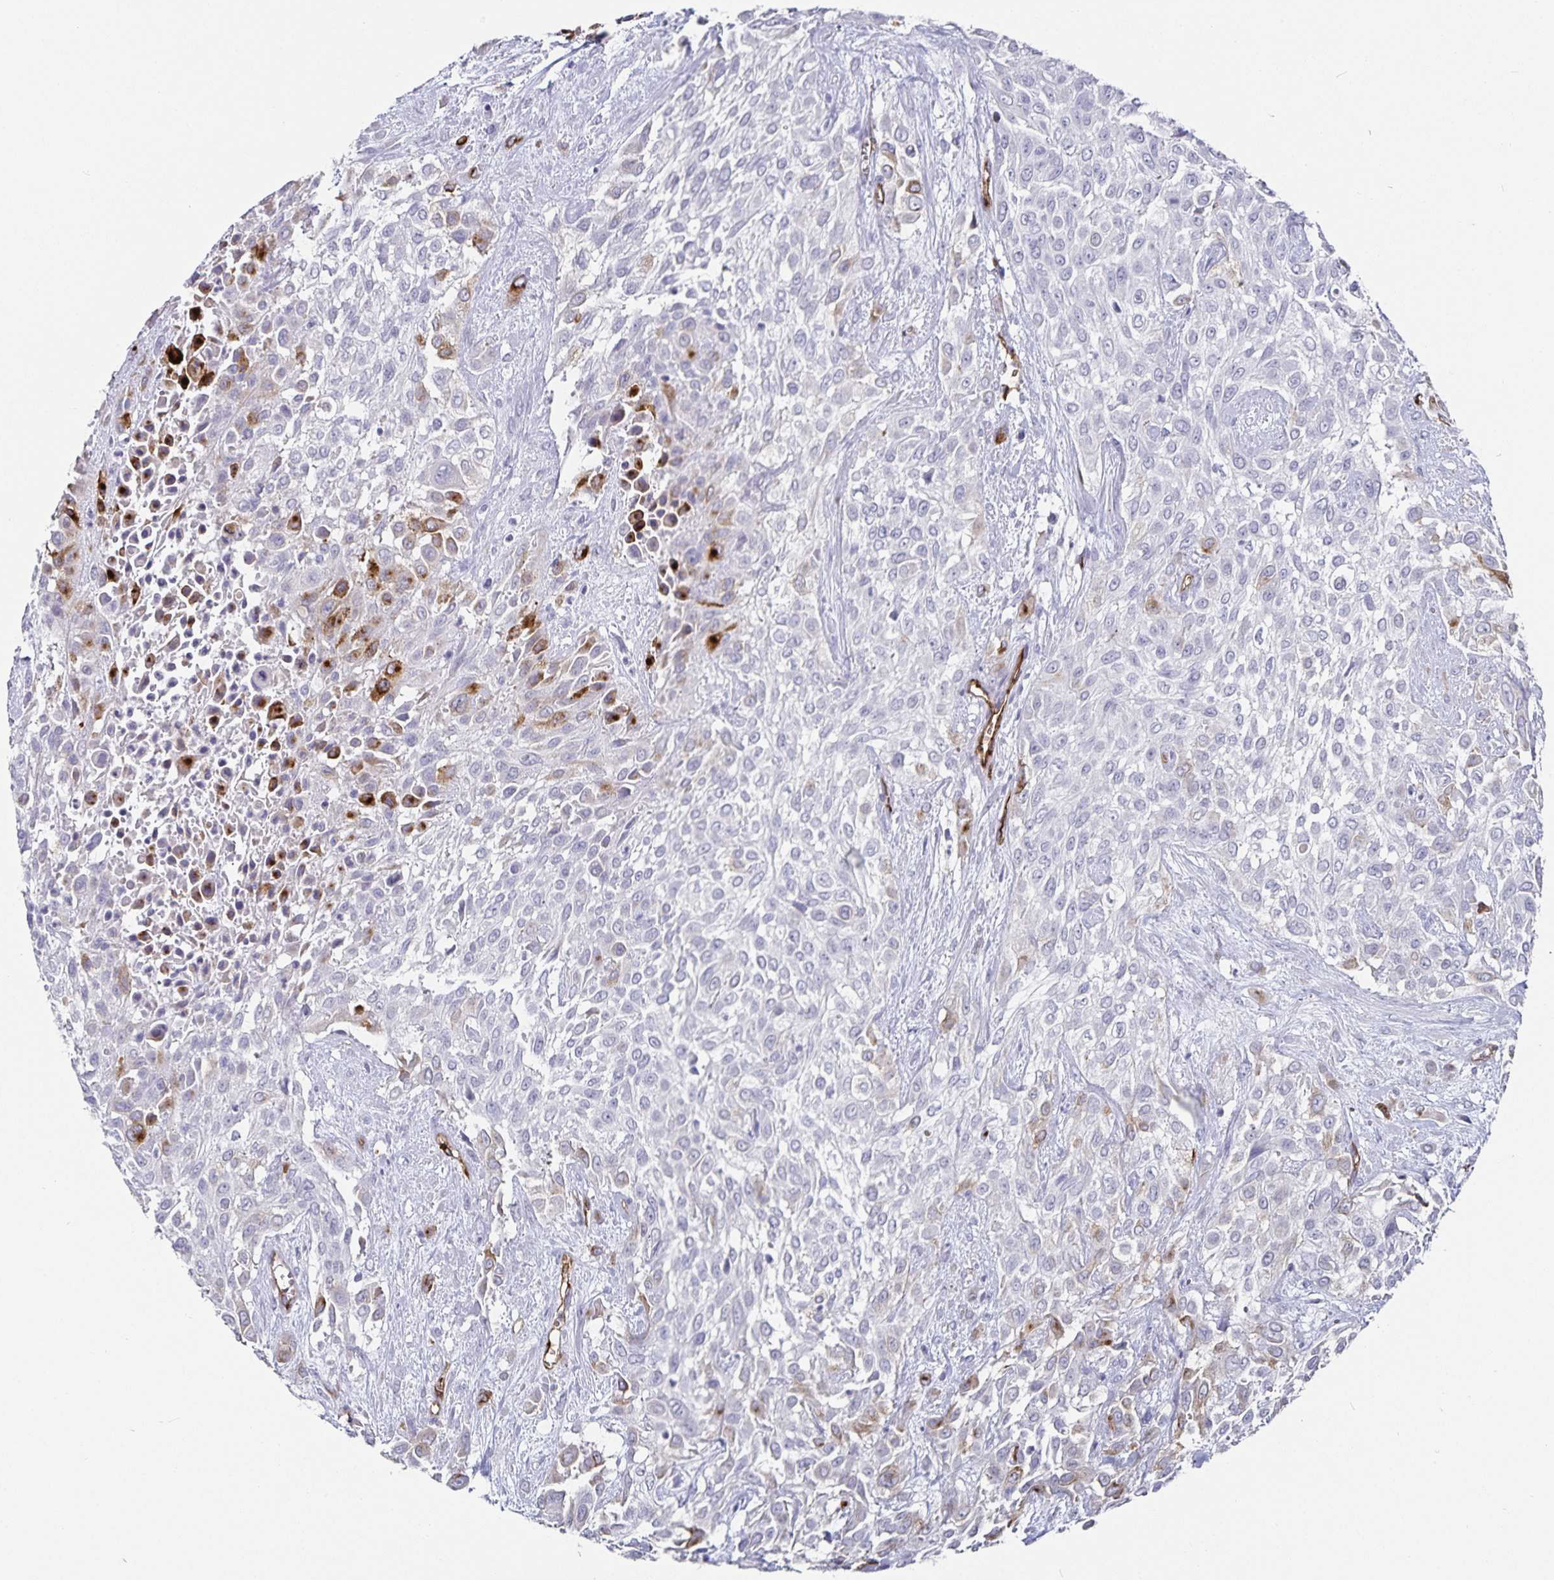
{"staining": {"intensity": "moderate", "quantity": "<25%", "location": "cytoplasmic/membranous"}, "tissue": "urothelial cancer", "cell_type": "Tumor cells", "image_type": "cancer", "snomed": [{"axis": "morphology", "description": "Urothelial carcinoma, High grade"}, {"axis": "topography", "description": "Urinary bladder"}], "caption": "Human urothelial cancer stained with a brown dye exhibits moderate cytoplasmic/membranous positive expression in approximately <25% of tumor cells.", "gene": "PODXL", "patient": {"sex": "male", "age": 57}}